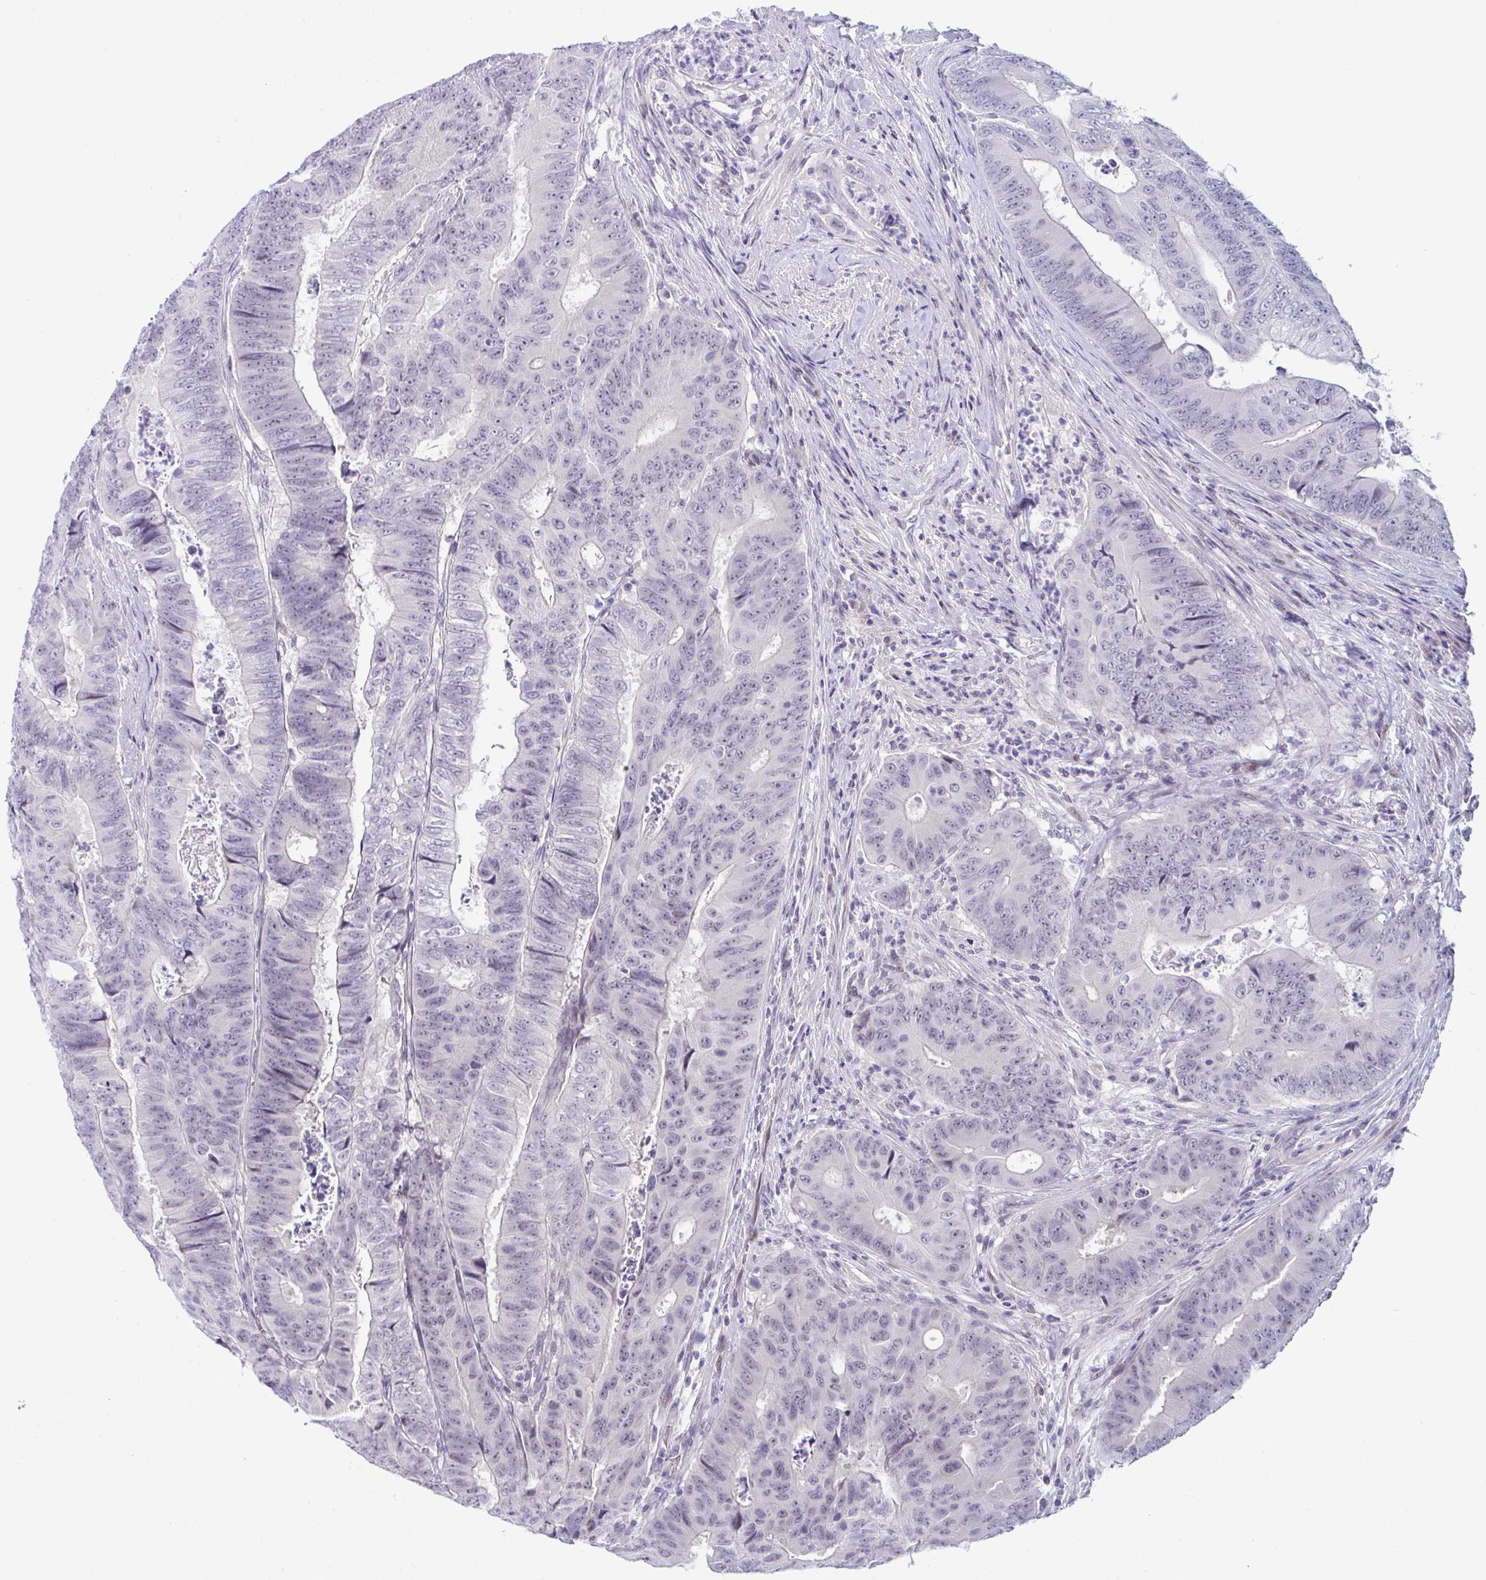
{"staining": {"intensity": "negative", "quantity": "none", "location": "none"}, "tissue": "colorectal cancer", "cell_type": "Tumor cells", "image_type": "cancer", "snomed": [{"axis": "morphology", "description": "Adenocarcinoma, NOS"}, {"axis": "topography", "description": "Colon"}], "caption": "This is an IHC photomicrograph of colorectal cancer (adenocarcinoma). There is no staining in tumor cells.", "gene": "USP35", "patient": {"sex": "female", "age": 48}}